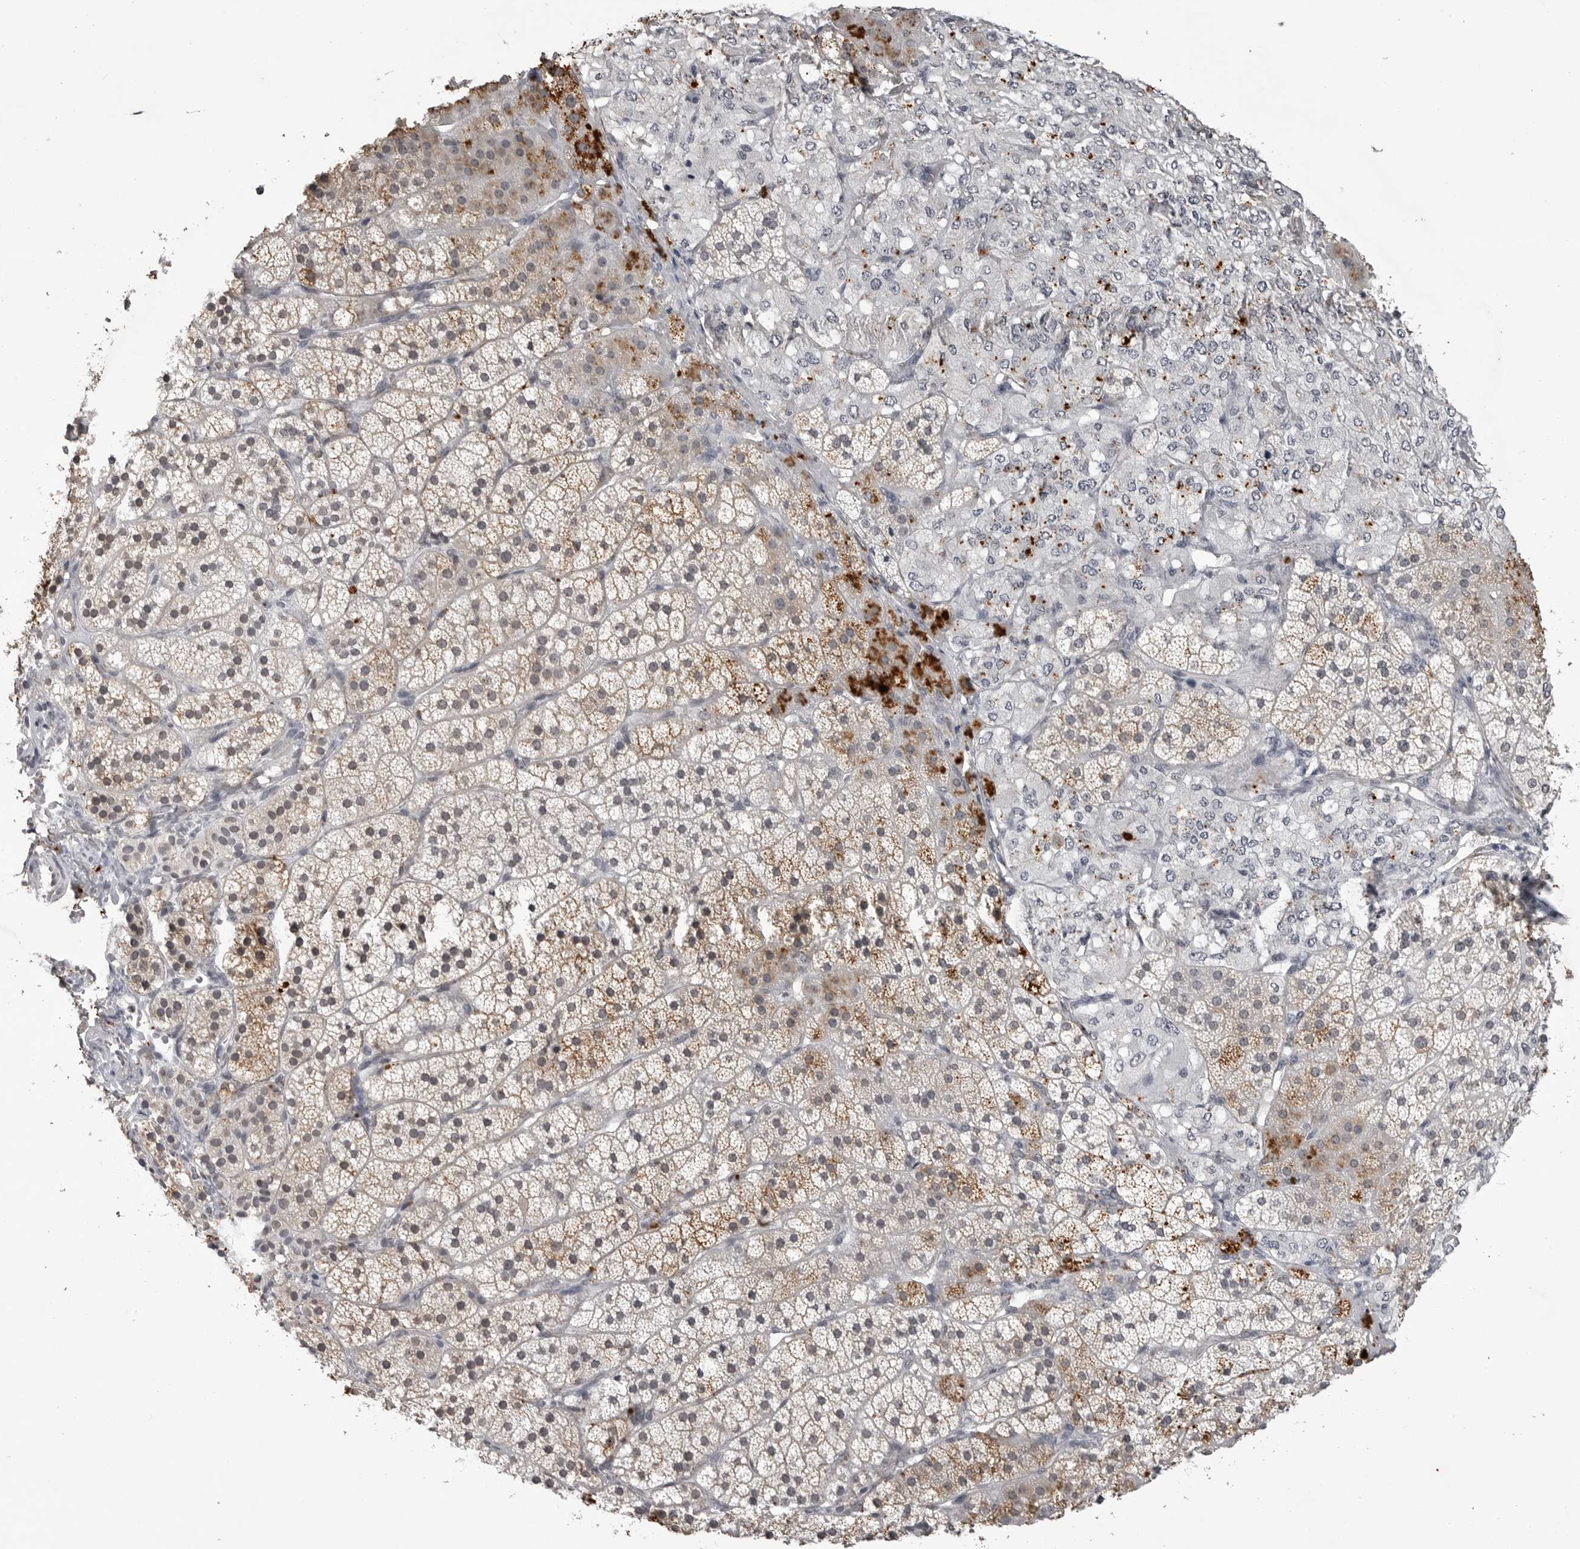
{"staining": {"intensity": "strong", "quantity": "<25%", "location": "cytoplasmic/membranous"}, "tissue": "adrenal gland", "cell_type": "Glandular cells", "image_type": "normal", "snomed": [{"axis": "morphology", "description": "Normal tissue, NOS"}, {"axis": "topography", "description": "Adrenal gland"}], "caption": "Glandular cells show strong cytoplasmic/membranous staining in about <25% of cells in unremarkable adrenal gland. The protein of interest is shown in brown color, while the nuclei are stained blue.", "gene": "RRM1", "patient": {"sex": "female", "age": 44}}